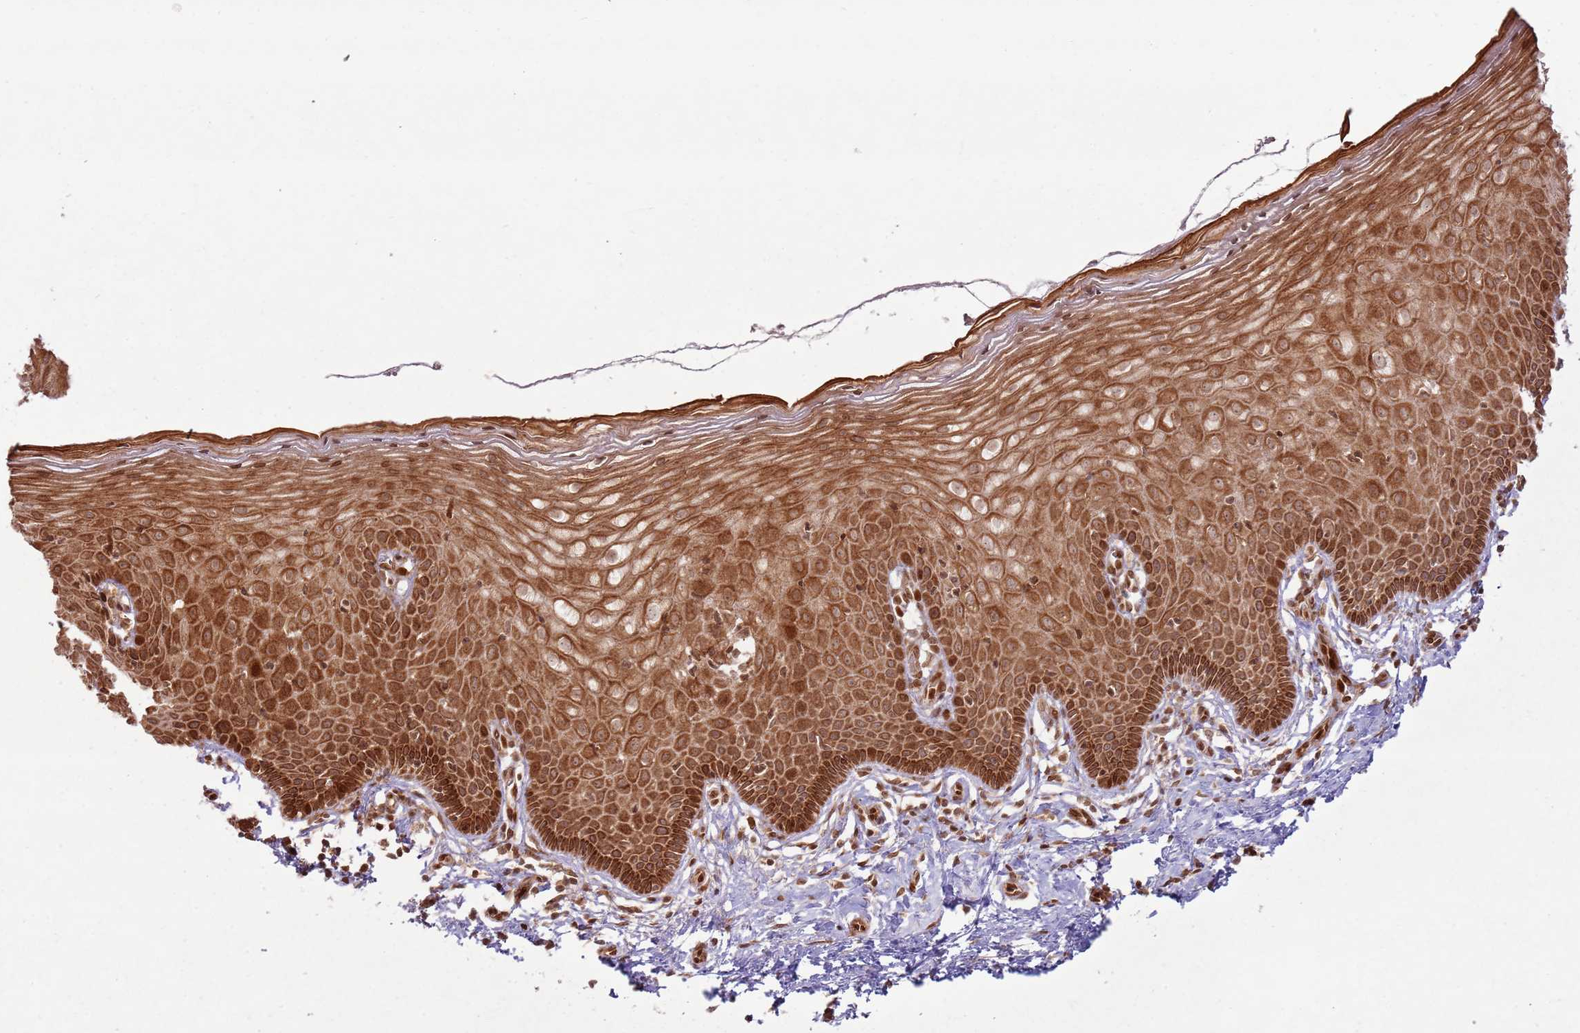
{"staining": {"intensity": "moderate", "quantity": ">75%", "location": "cytoplasmic/membranous,nuclear"}, "tissue": "cervix", "cell_type": "Glandular cells", "image_type": "normal", "snomed": [{"axis": "morphology", "description": "Normal tissue, NOS"}, {"axis": "topography", "description": "Cervix"}], "caption": "This micrograph exhibits immunohistochemistry (IHC) staining of benign cervix, with medium moderate cytoplasmic/membranous,nuclear positivity in approximately >75% of glandular cells.", "gene": "KLHL36", "patient": {"sex": "female", "age": 36}}